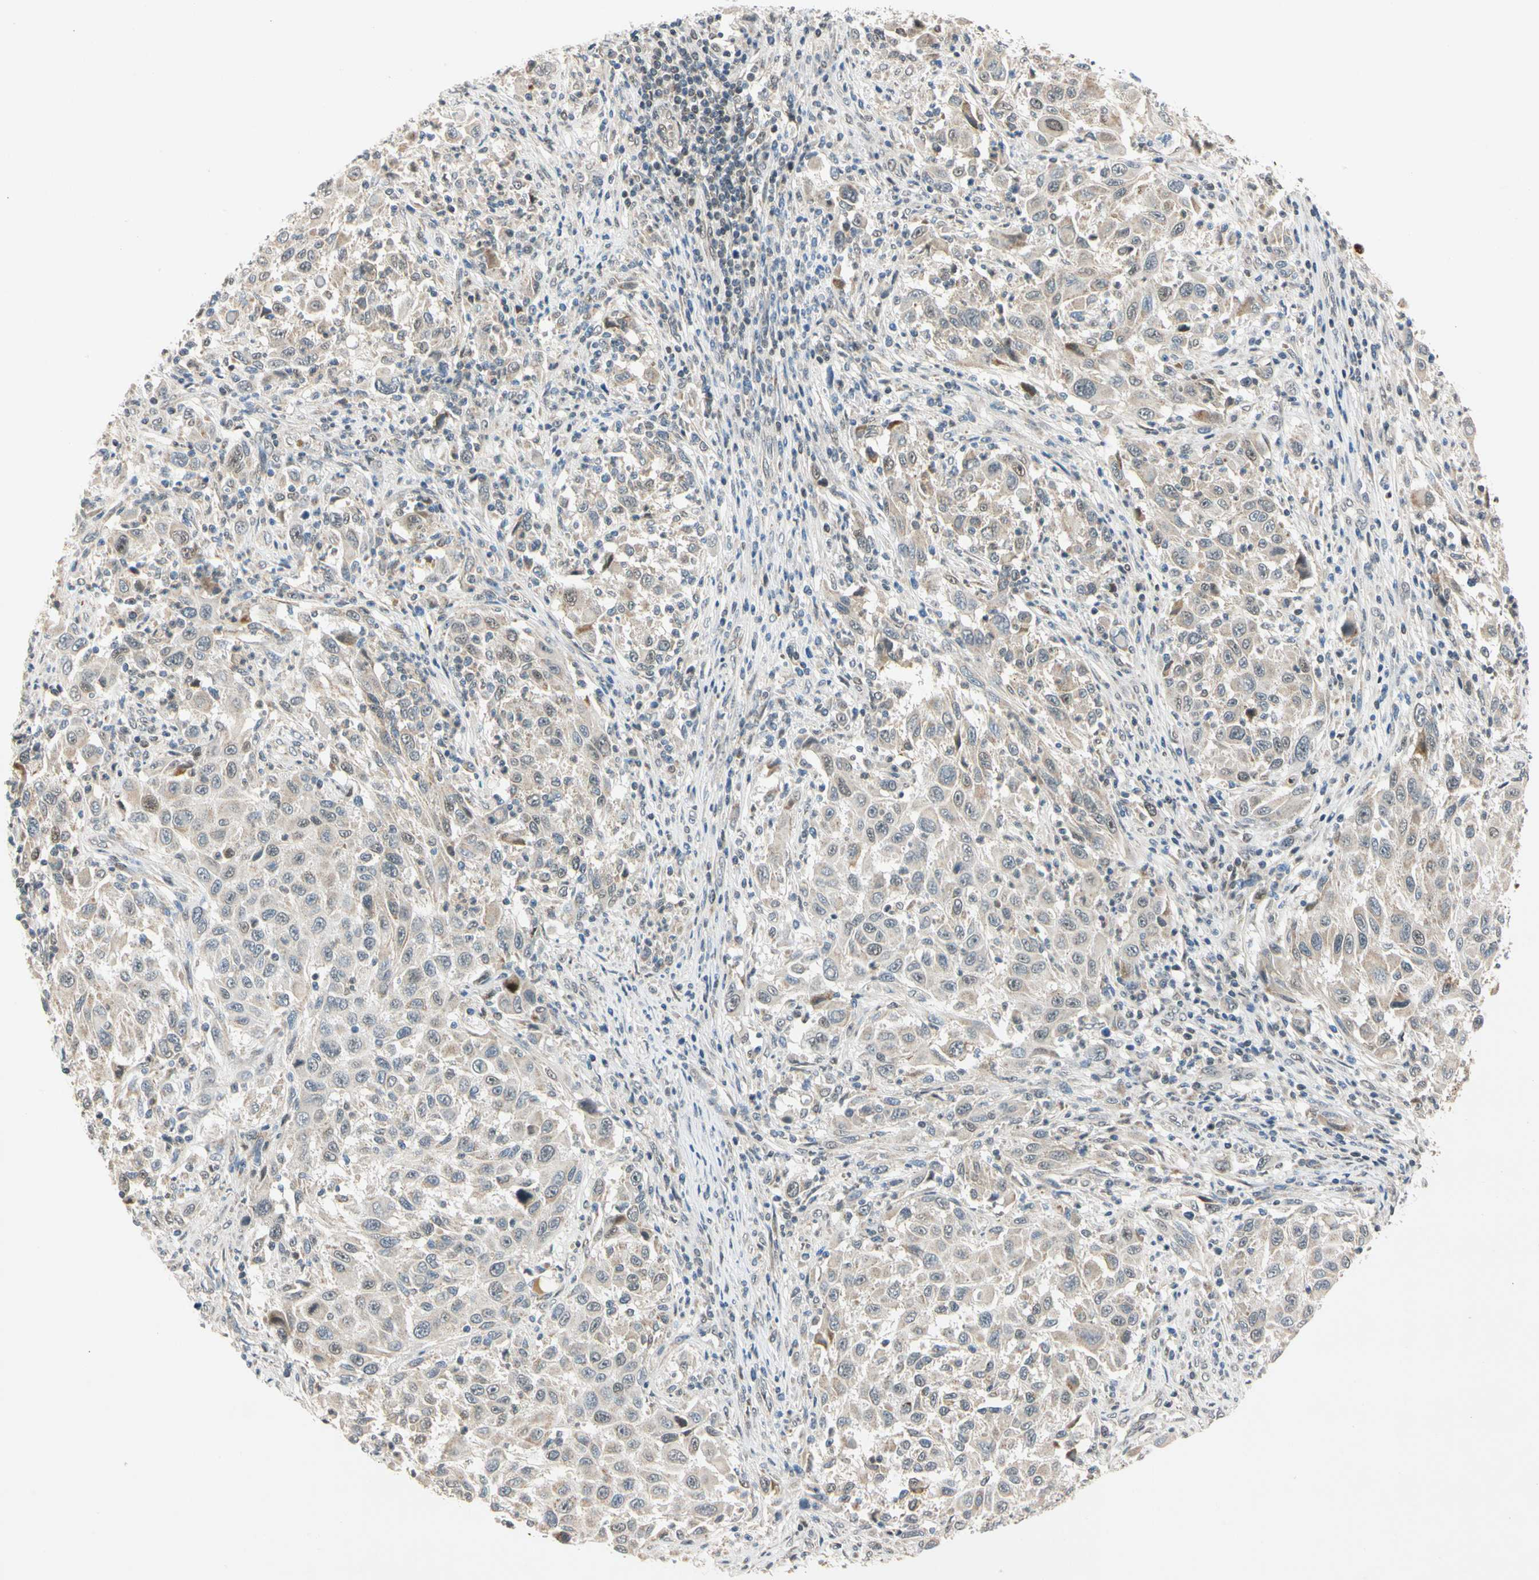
{"staining": {"intensity": "weak", "quantity": ">75%", "location": "cytoplasmic/membranous"}, "tissue": "melanoma", "cell_type": "Tumor cells", "image_type": "cancer", "snomed": [{"axis": "morphology", "description": "Malignant melanoma, Metastatic site"}, {"axis": "topography", "description": "Lymph node"}], "caption": "A brown stain labels weak cytoplasmic/membranous positivity of a protein in melanoma tumor cells.", "gene": "RIOX2", "patient": {"sex": "male", "age": 61}}